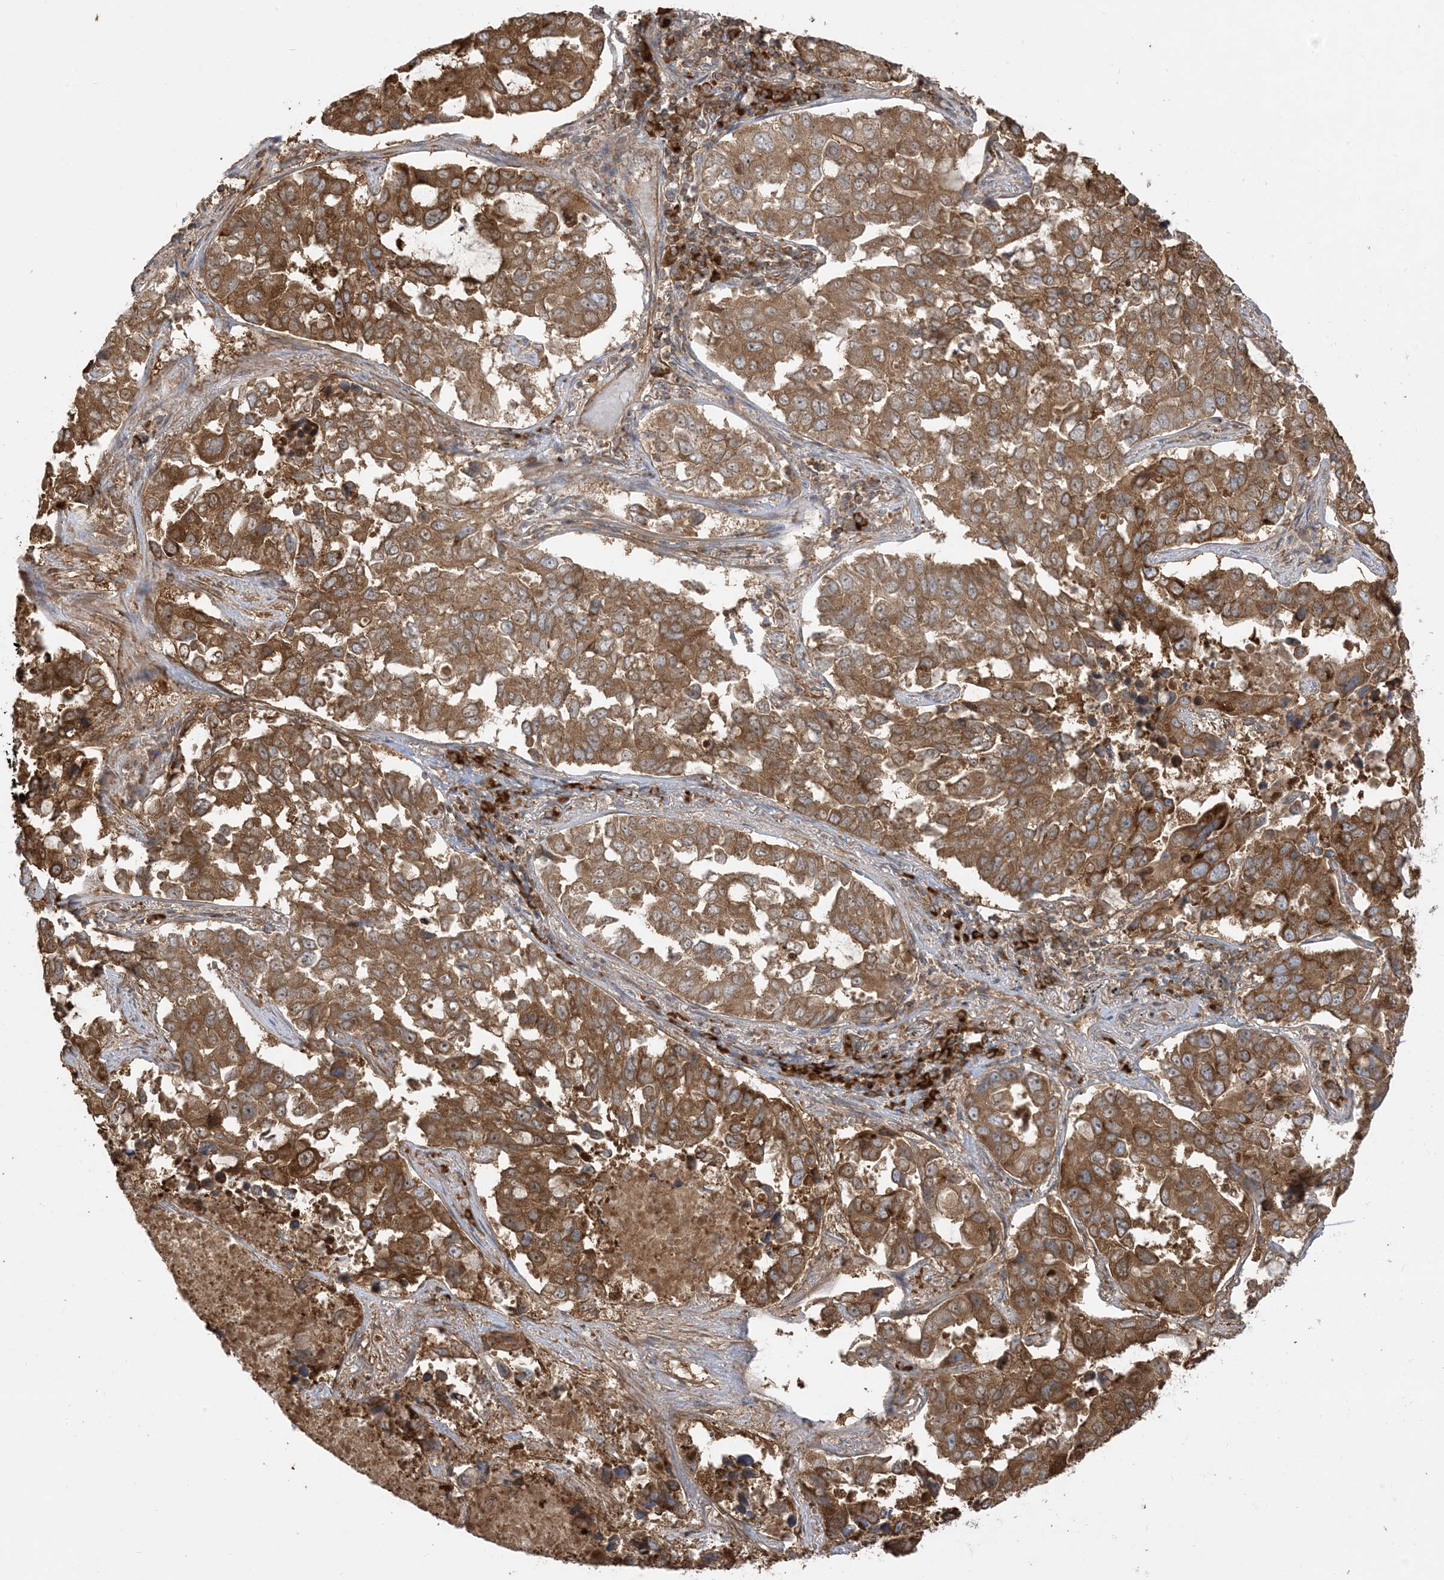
{"staining": {"intensity": "strong", "quantity": ">75%", "location": "cytoplasmic/membranous,nuclear"}, "tissue": "lung cancer", "cell_type": "Tumor cells", "image_type": "cancer", "snomed": [{"axis": "morphology", "description": "Adenocarcinoma, NOS"}, {"axis": "topography", "description": "Lung"}], "caption": "A brown stain labels strong cytoplasmic/membranous and nuclear staining of a protein in human lung adenocarcinoma tumor cells. (DAB (3,3'-diaminobenzidine) IHC with brightfield microscopy, high magnification).", "gene": "SRP72", "patient": {"sex": "male", "age": 64}}